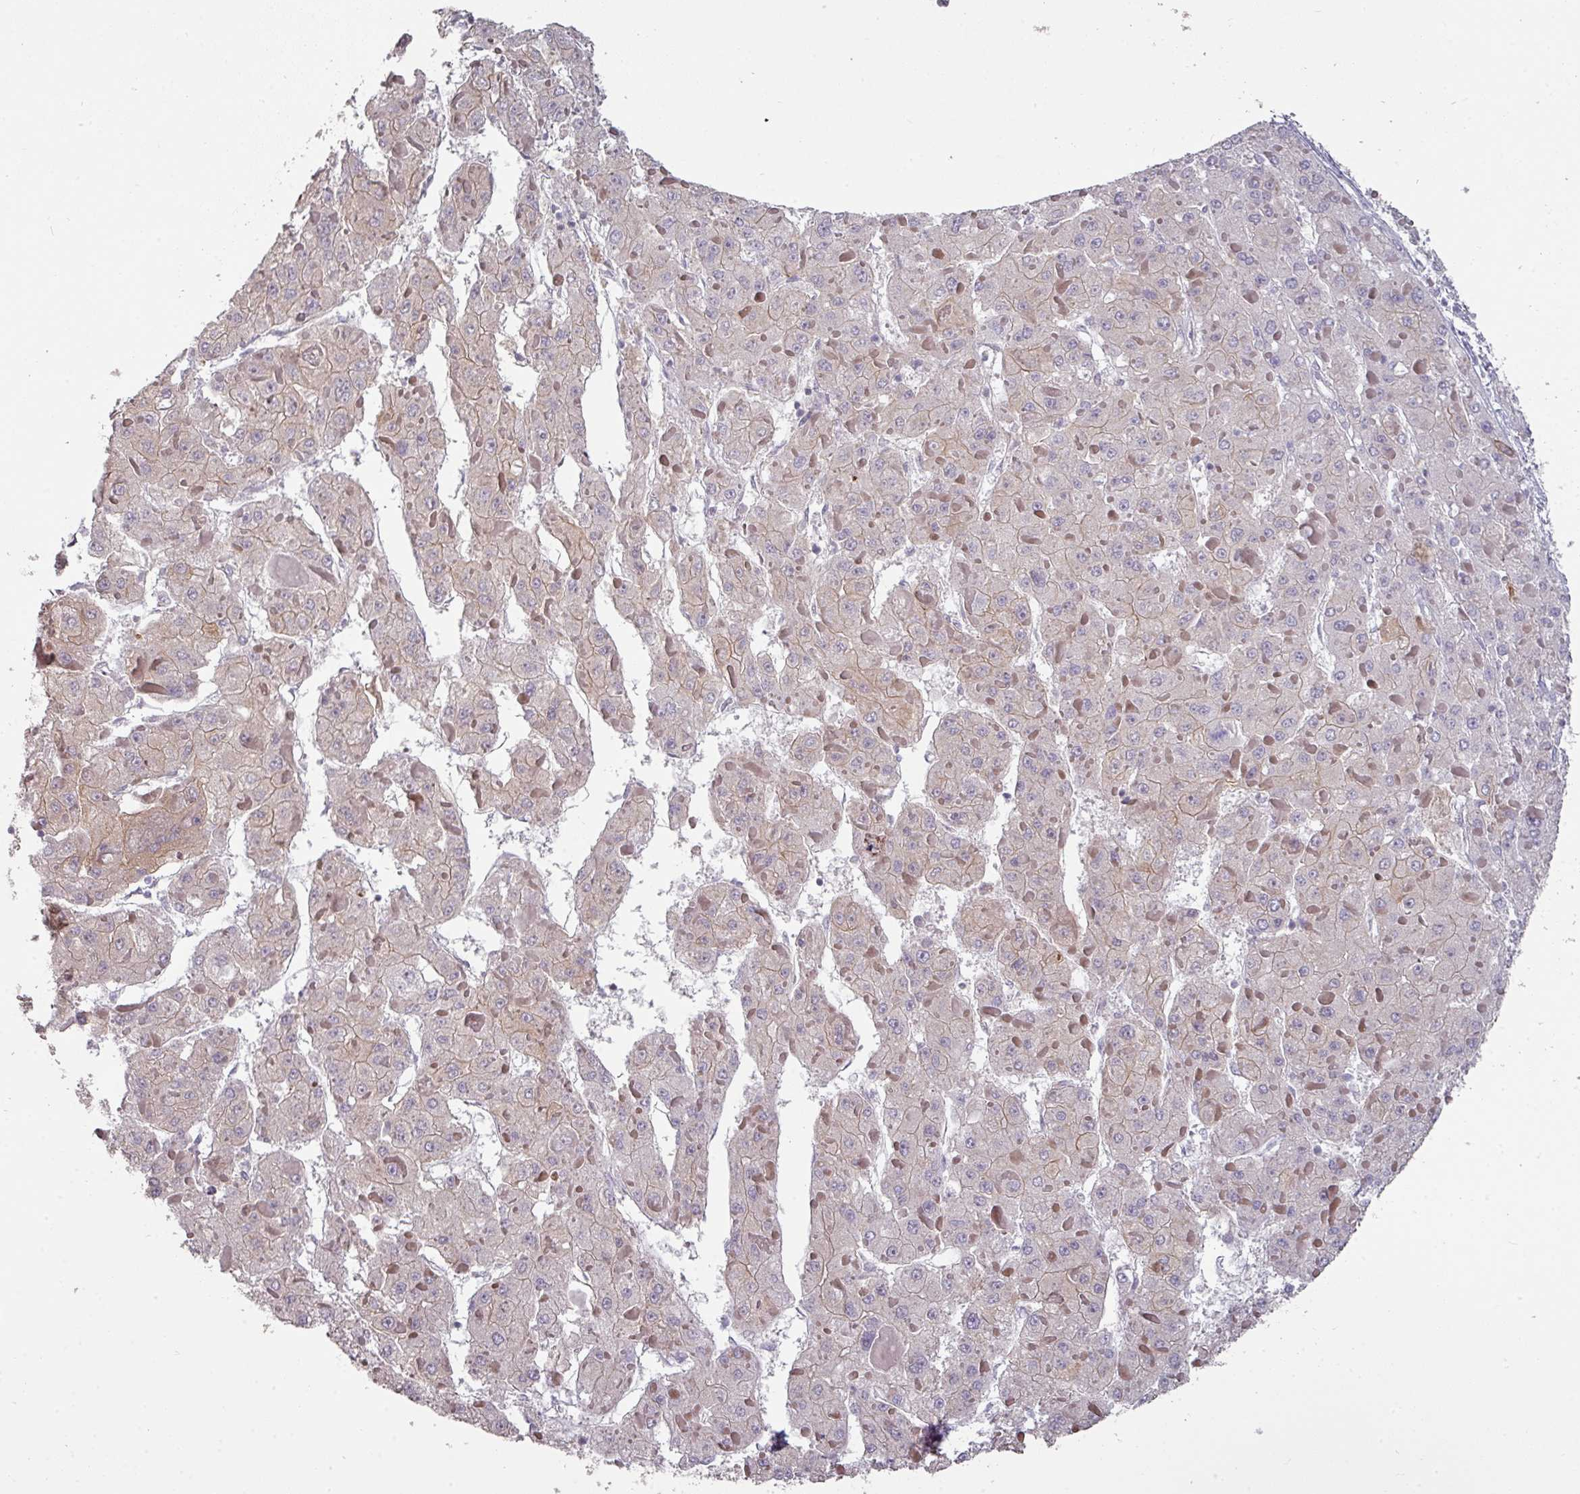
{"staining": {"intensity": "negative", "quantity": "none", "location": "none"}, "tissue": "liver cancer", "cell_type": "Tumor cells", "image_type": "cancer", "snomed": [{"axis": "morphology", "description": "Carcinoma, Hepatocellular, NOS"}, {"axis": "topography", "description": "Liver"}], "caption": "Immunohistochemical staining of liver cancer (hepatocellular carcinoma) reveals no significant positivity in tumor cells.", "gene": "GTF2H3", "patient": {"sex": "female", "age": 73}}